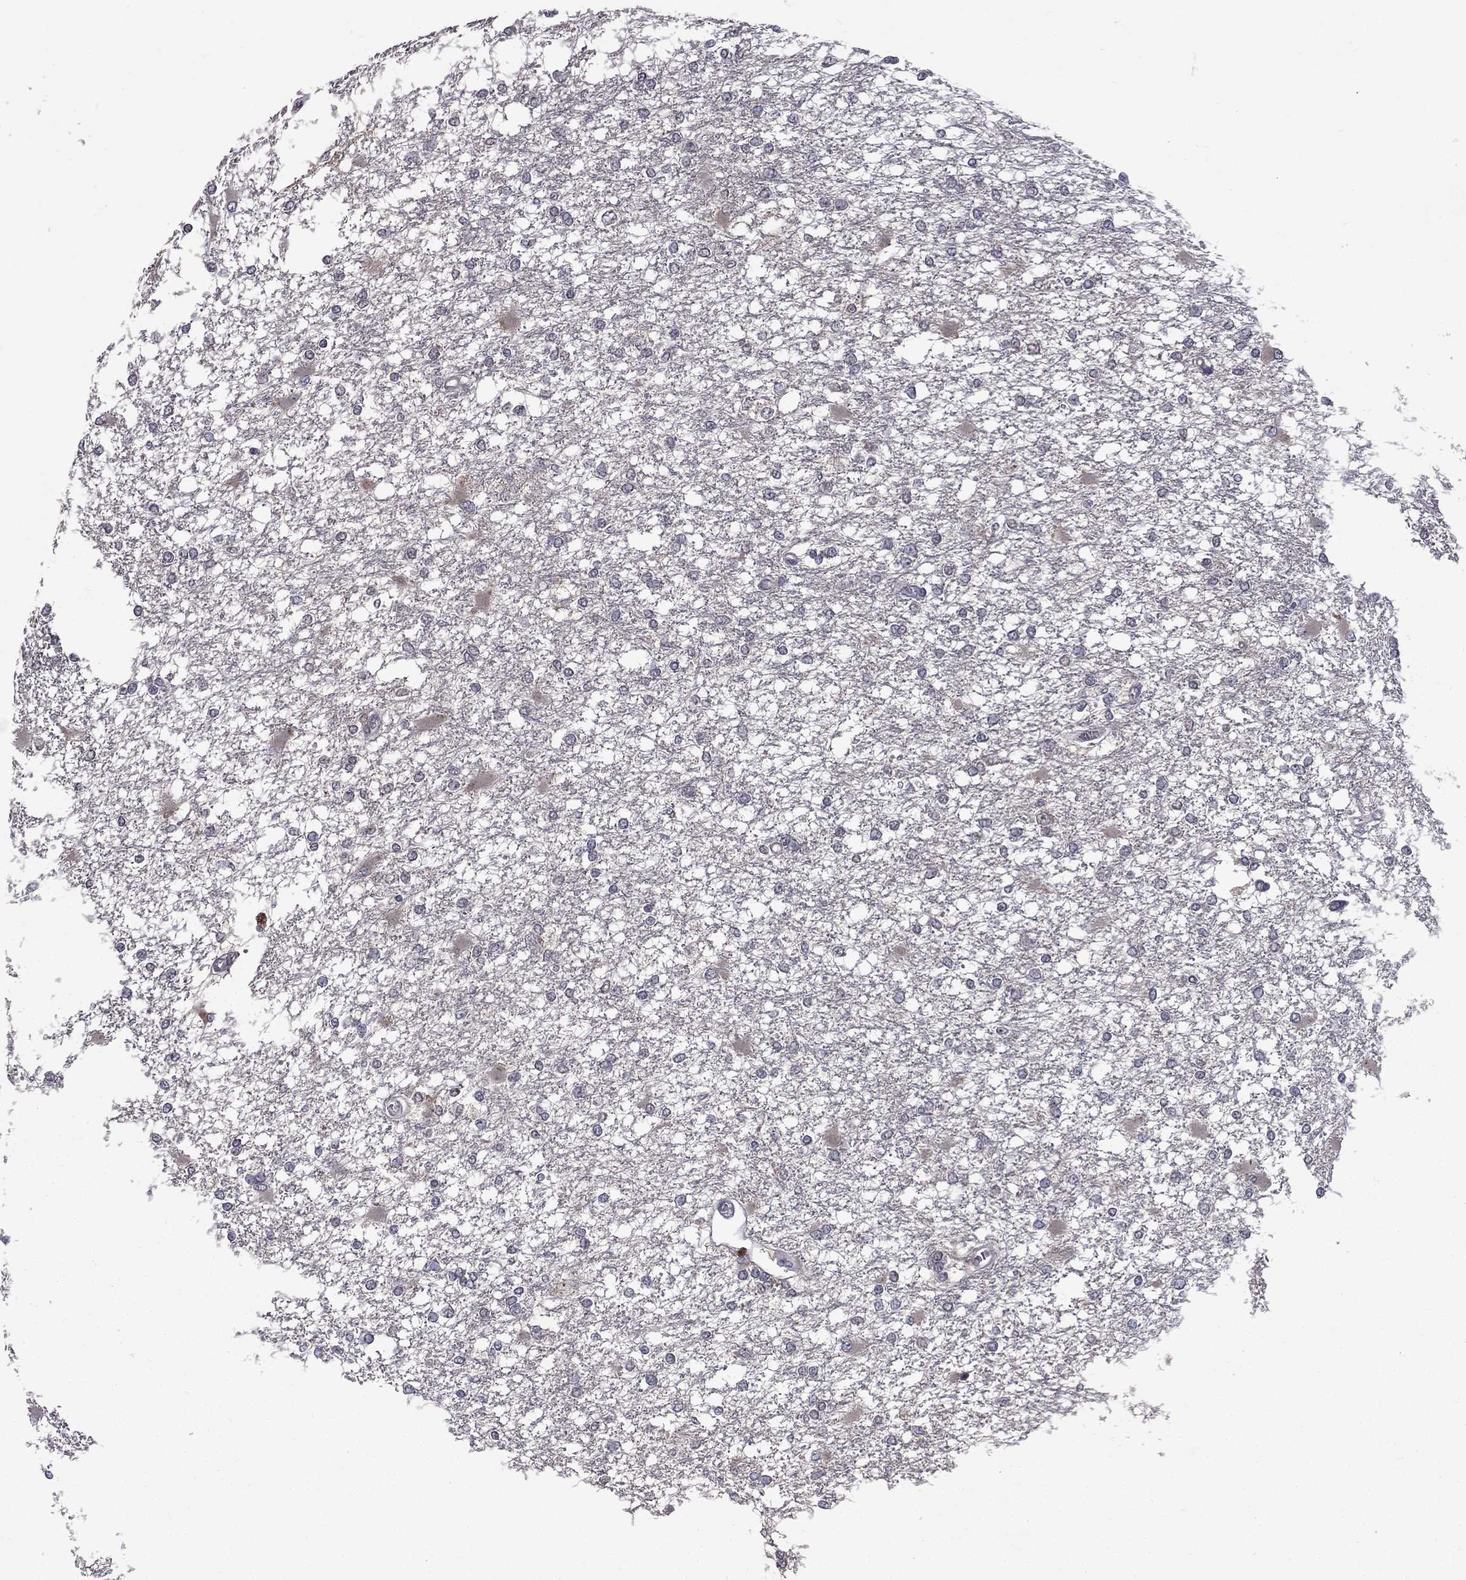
{"staining": {"intensity": "negative", "quantity": "none", "location": "none"}, "tissue": "glioma", "cell_type": "Tumor cells", "image_type": "cancer", "snomed": [{"axis": "morphology", "description": "Glioma, malignant, High grade"}, {"axis": "topography", "description": "Cerebral cortex"}], "caption": "Malignant glioma (high-grade) was stained to show a protein in brown. There is no significant positivity in tumor cells. (DAB IHC visualized using brightfield microscopy, high magnification).", "gene": "DSG4", "patient": {"sex": "male", "age": 79}}